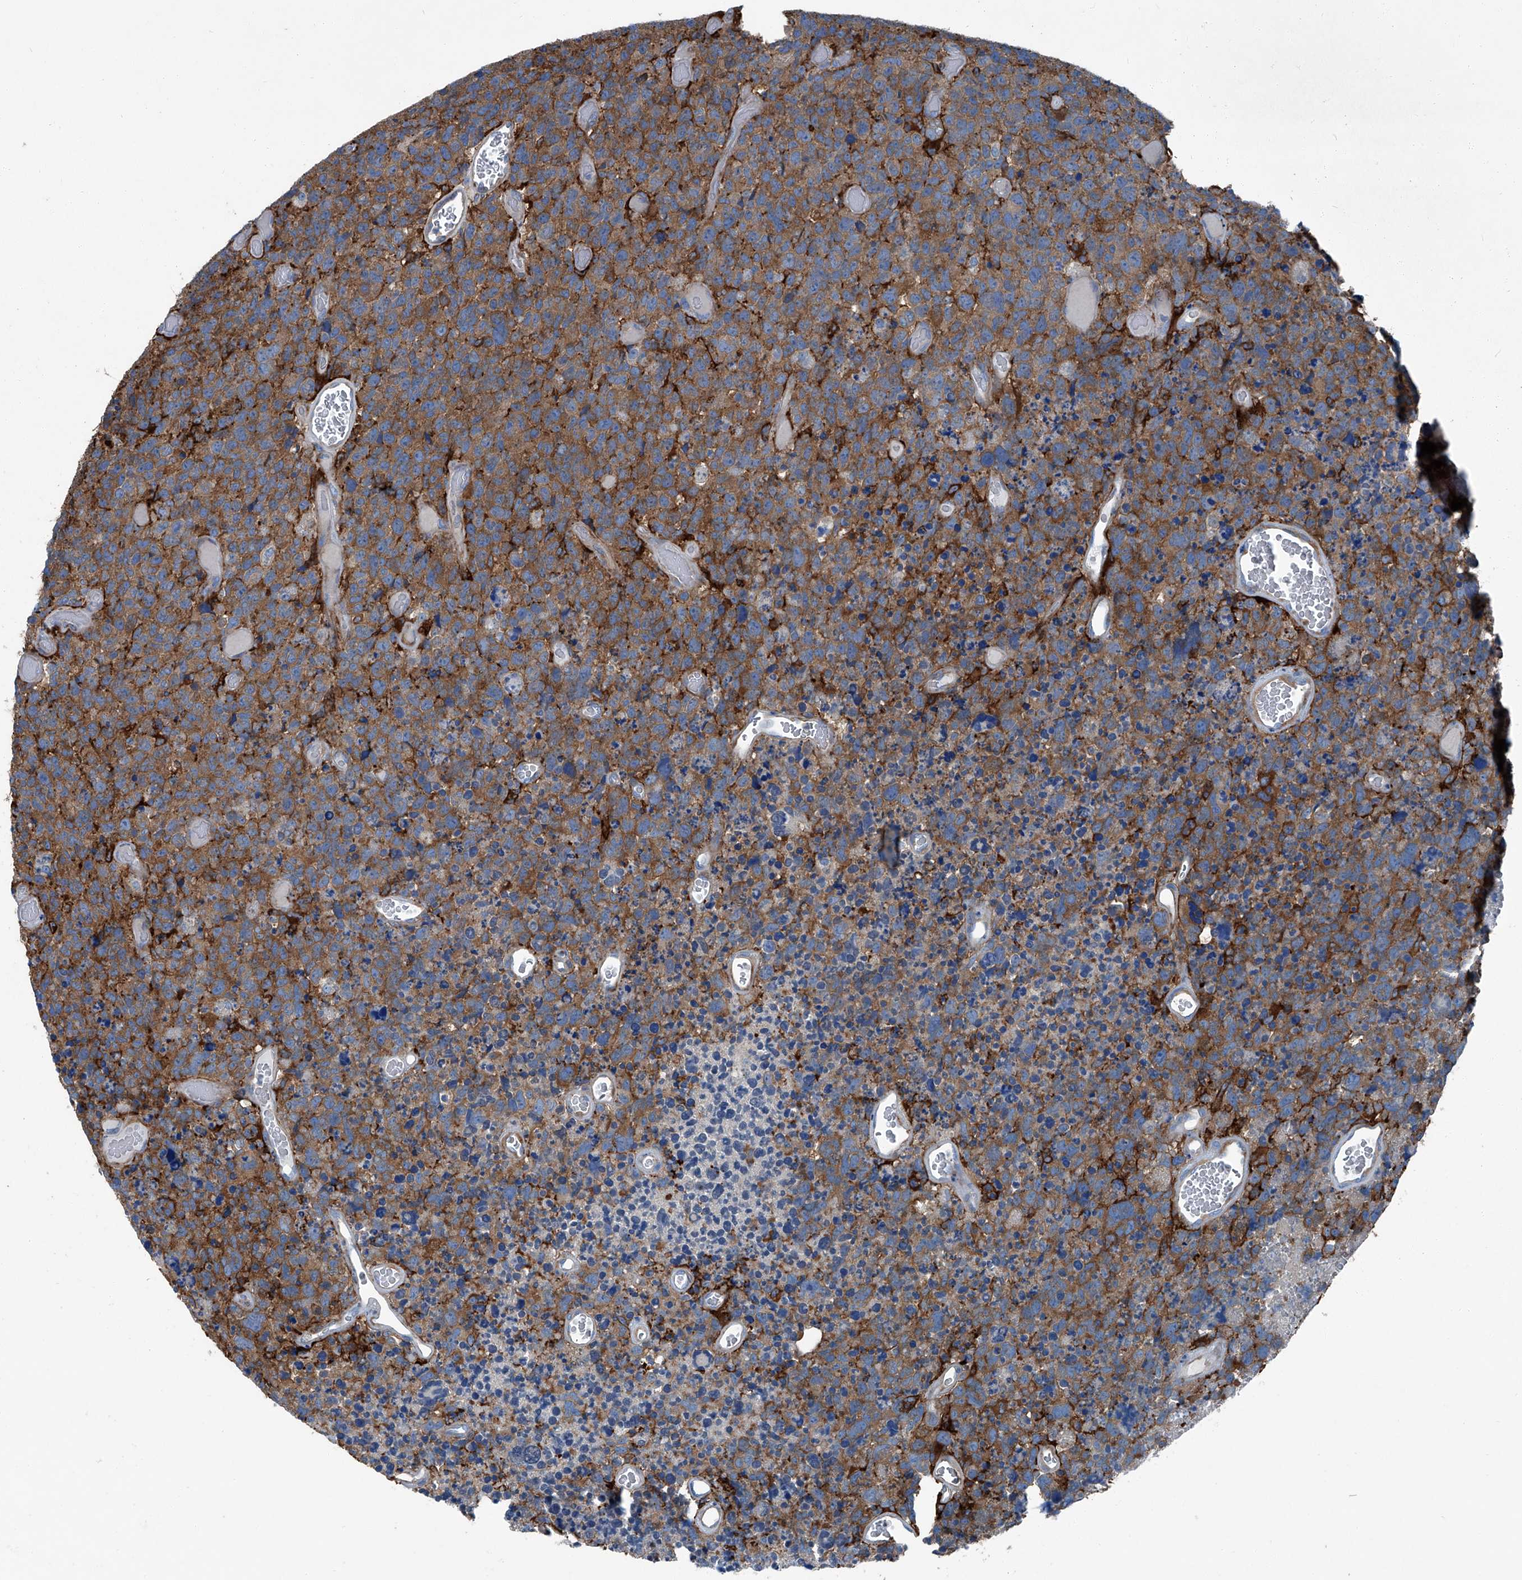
{"staining": {"intensity": "moderate", "quantity": ">75%", "location": "cytoplasmic/membranous"}, "tissue": "glioma", "cell_type": "Tumor cells", "image_type": "cancer", "snomed": [{"axis": "morphology", "description": "Glioma, malignant, High grade"}, {"axis": "topography", "description": "Brain"}], "caption": "The histopathology image displays staining of malignant glioma (high-grade), revealing moderate cytoplasmic/membranous protein expression (brown color) within tumor cells.", "gene": "SEPTIN7", "patient": {"sex": "male", "age": 69}}